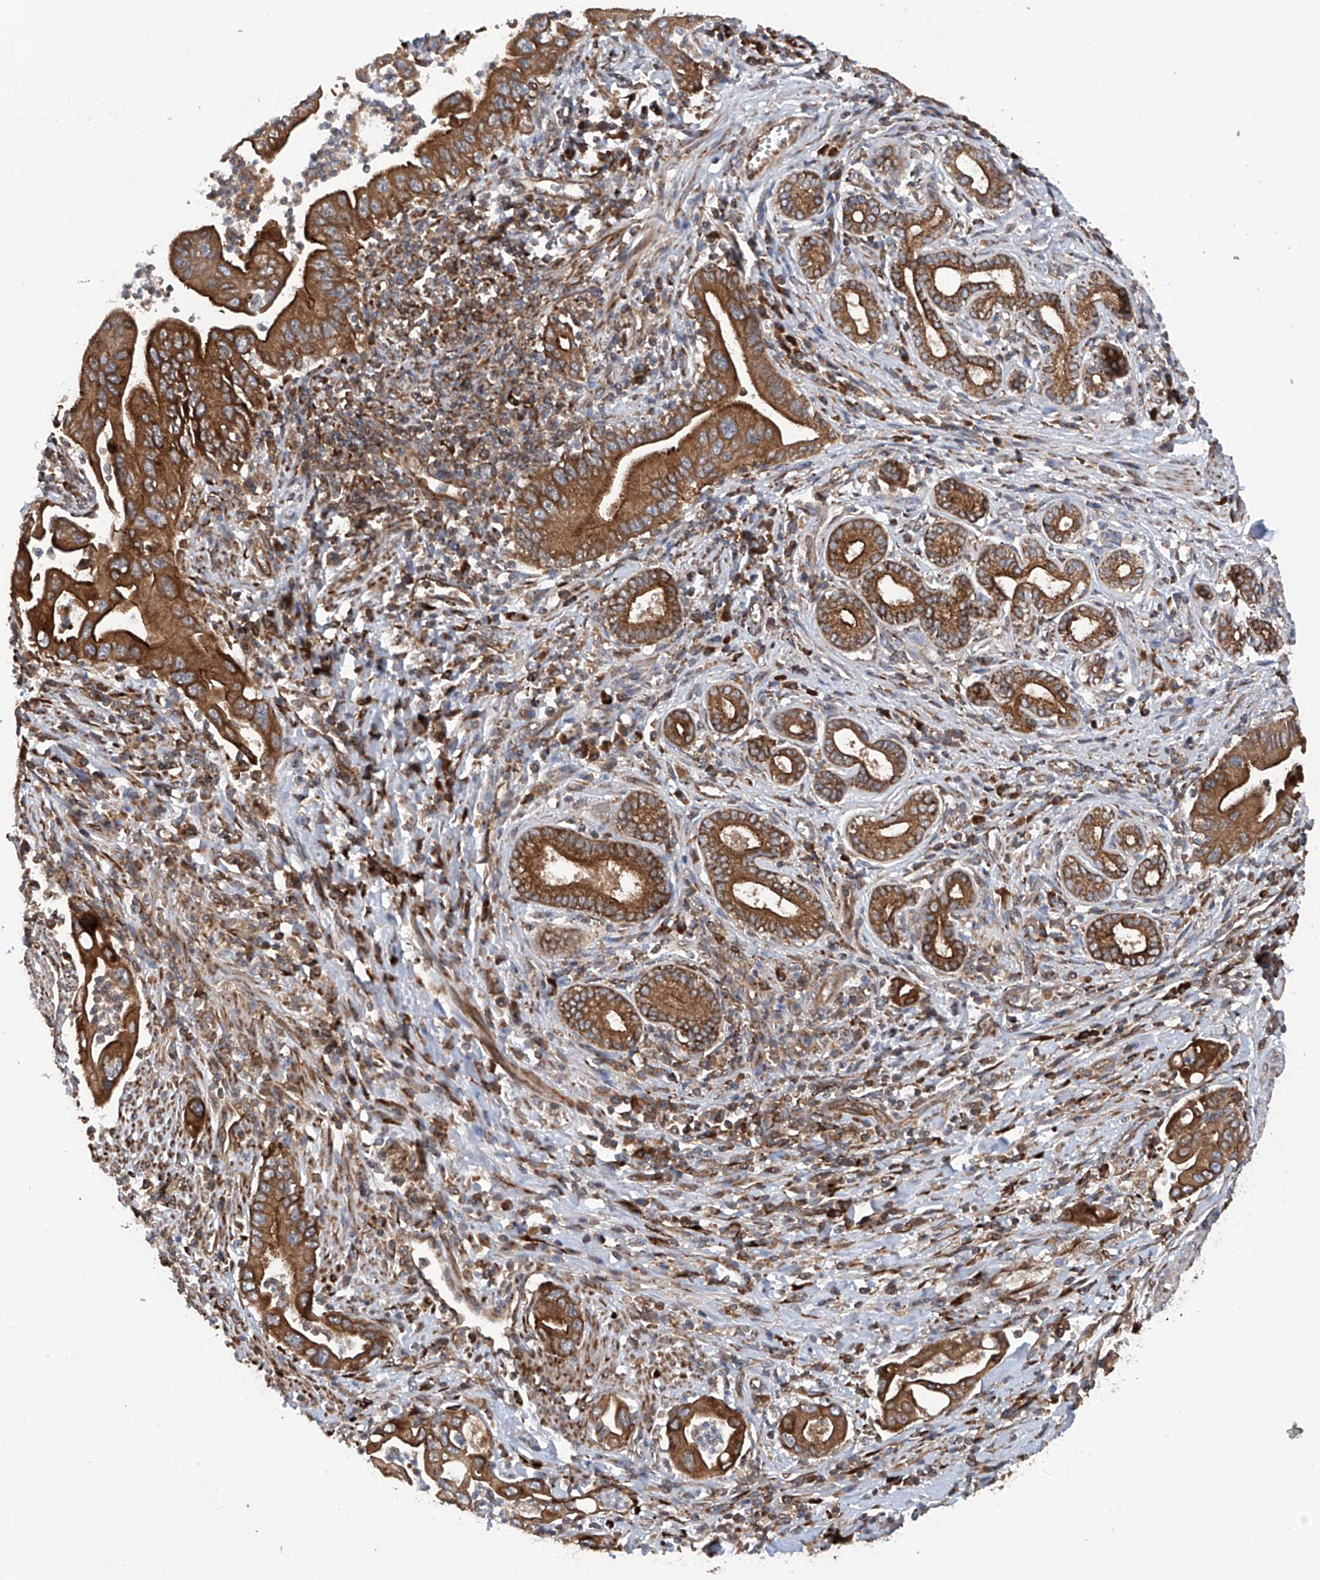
{"staining": {"intensity": "moderate", "quantity": ">75%", "location": "cytoplasmic/membranous"}, "tissue": "pancreatic cancer", "cell_type": "Tumor cells", "image_type": "cancer", "snomed": [{"axis": "morphology", "description": "Adenocarcinoma, NOS"}, {"axis": "topography", "description": "Pancreas"}], "caption": "A micrograph showing moderate cytoplasmic/membranous staining in about >75% of tumor cells in pancreatic adenocarcinoma, as visualized by brown immunohistochemical staining.", "gene": "ASCC3", "patient": {"sex": "male", "age": 78}}